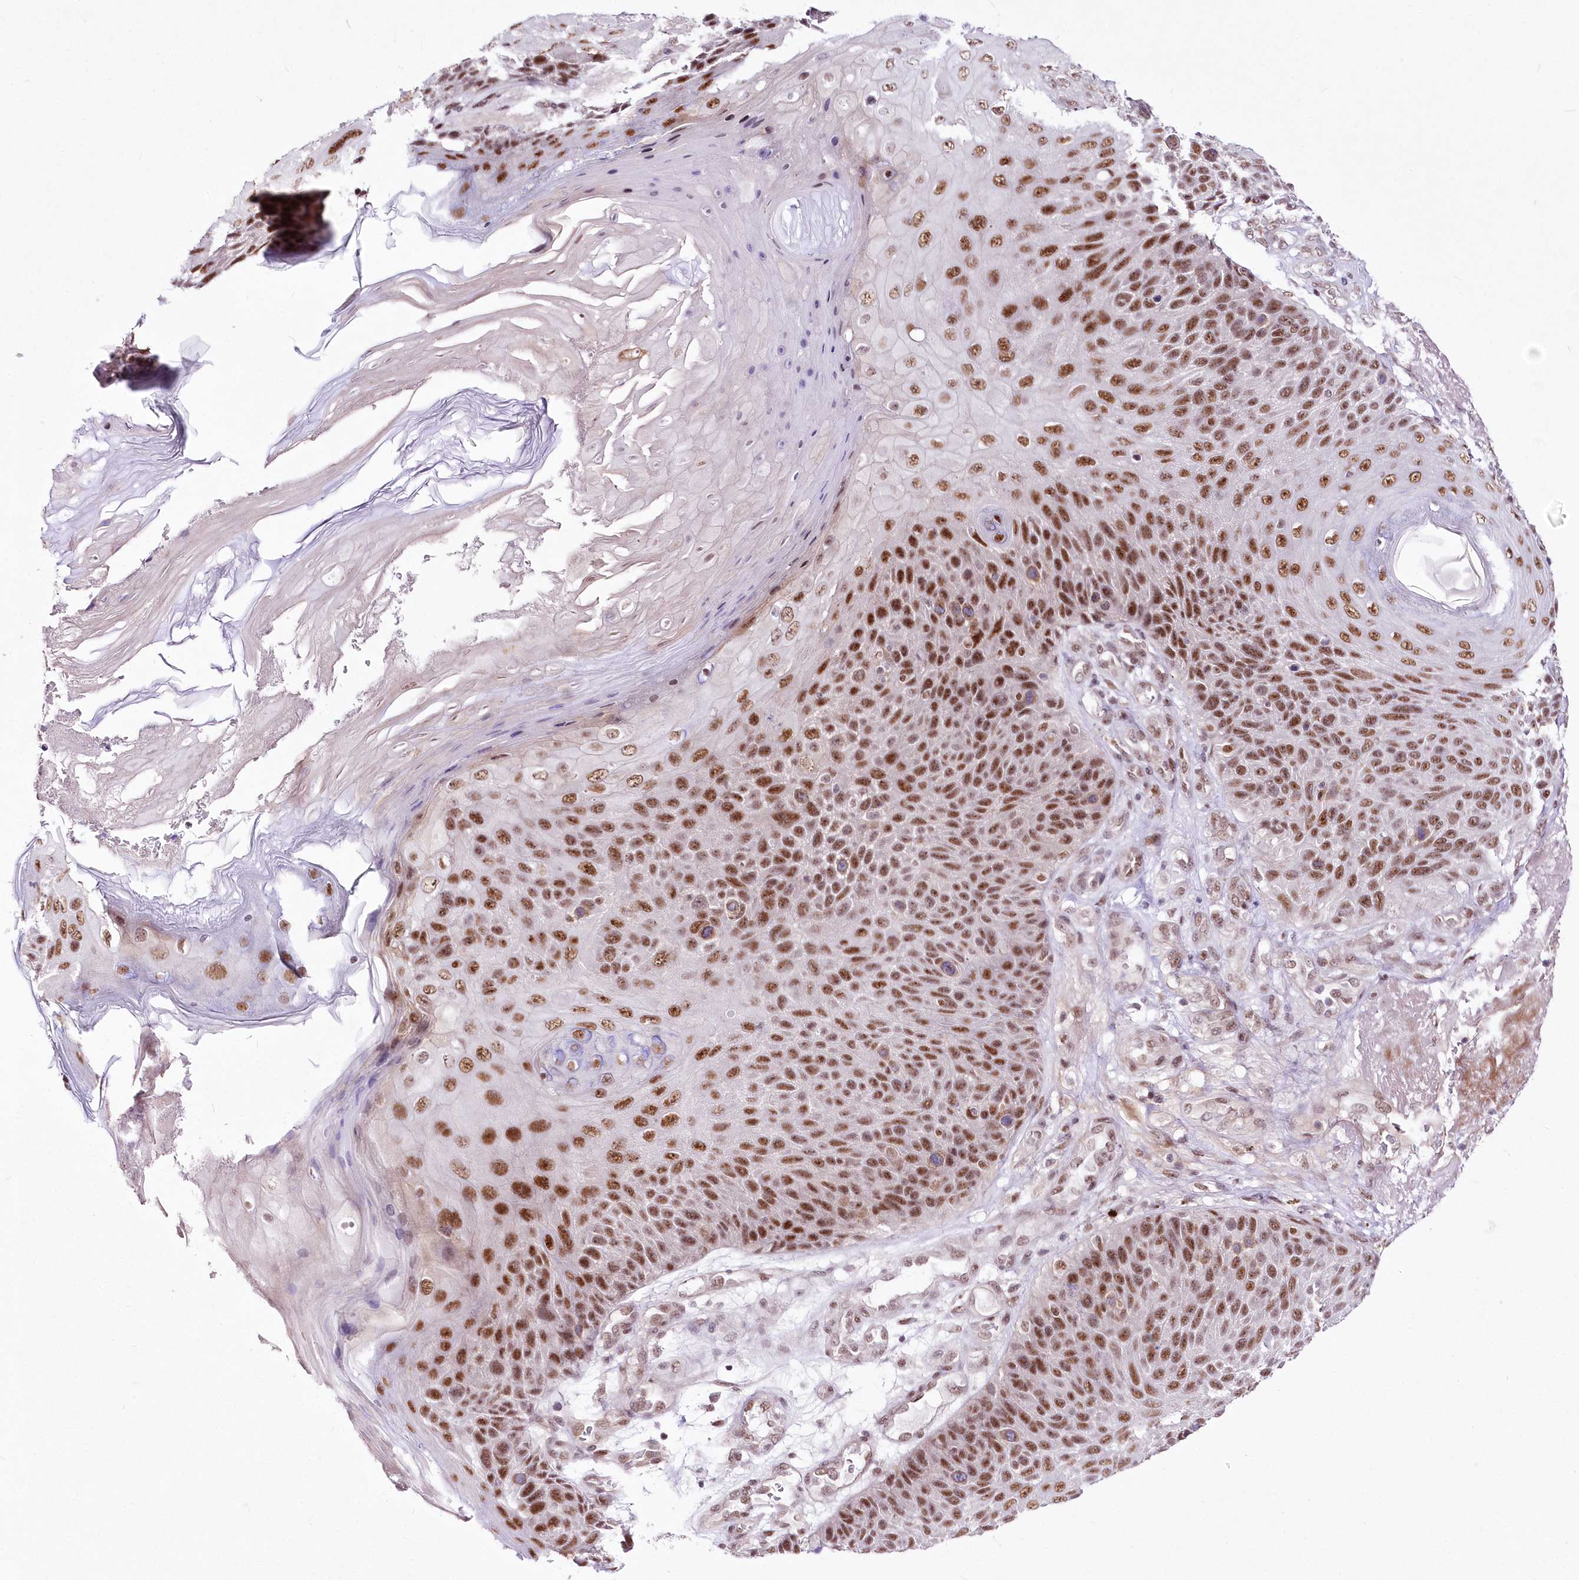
{"staining": {"intensity": "strong", "quantity": ">75%", "location": "nuclear"}, "tissue": "skin cancer", "cell_type": "Tumor cells", "image_type": "cancer", "snomed": [{"axis": "morphology", "description": "Squamous cell carcinoma, NOS"}, {"axis": "topography", "description": "Skin"}], "caption": "Immunohistochemistry of human skin squamous cell carcinoma displays high levels of strong nuclear positivity in about >75% of tumor cells.", "gene": "NSUN2", "patient": {"sex": "female", "age": 88}}